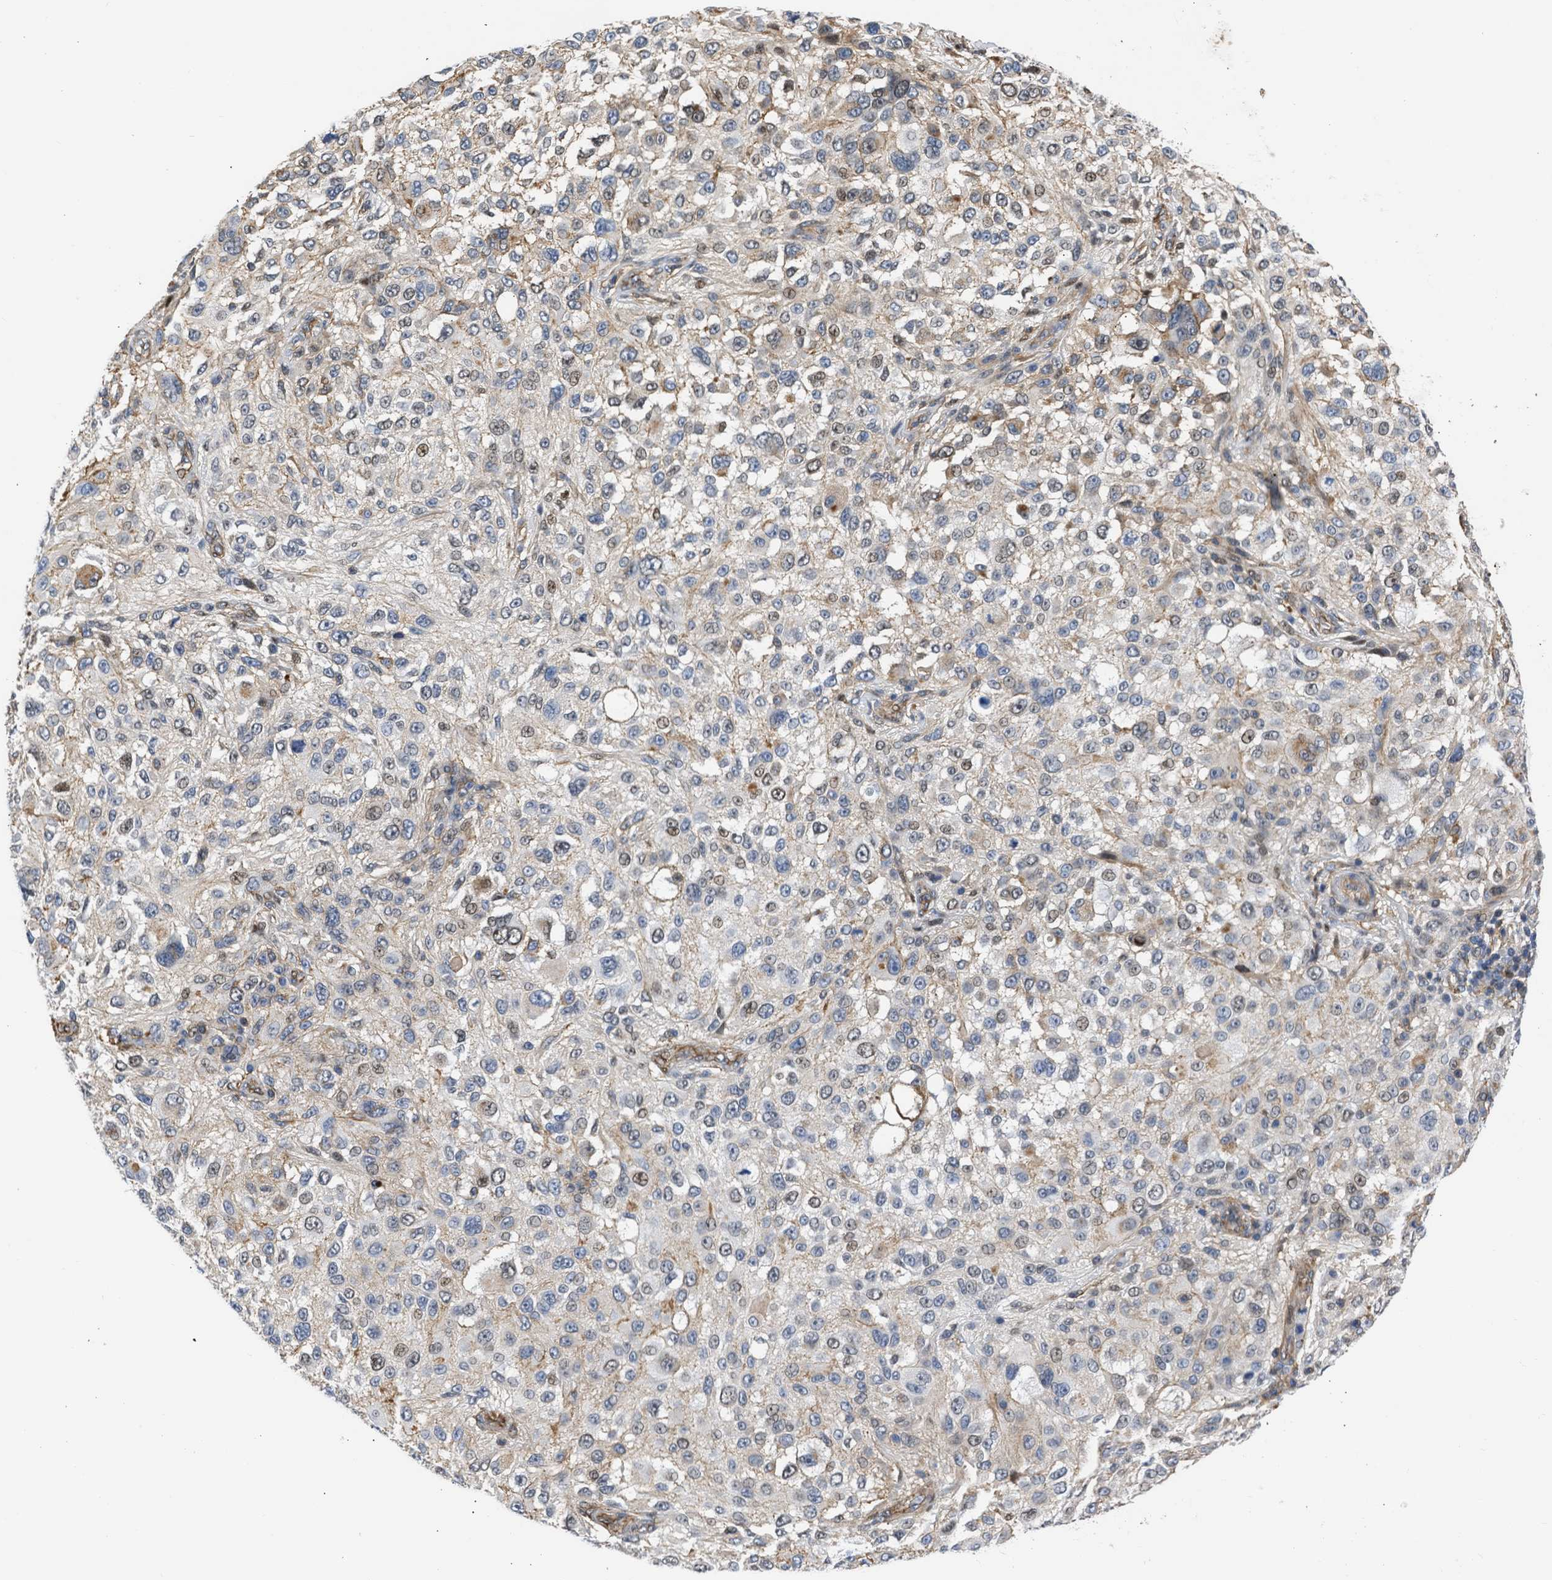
{"staining": {"intensity": "weak", "quantity": "<25%", "location": "cytoplasmic/membranous,nuclear"}, "tissue": "melanoma", "cell_type": "Tumor cells", "image_type": "cancer", "snomed": [{"axis": "morphology", "description": "Necrosis, NOS"}, {"axis": "morphology", "description": "Malignant melanoma, NOS"}, {"axis": "topography", "description": "Skin"}], "caption": "Tumor cells are negative for brown protein staining in malignant melanoma.", "gene": "MAS1L", "patient": {"sex": "female", "age": 87}}